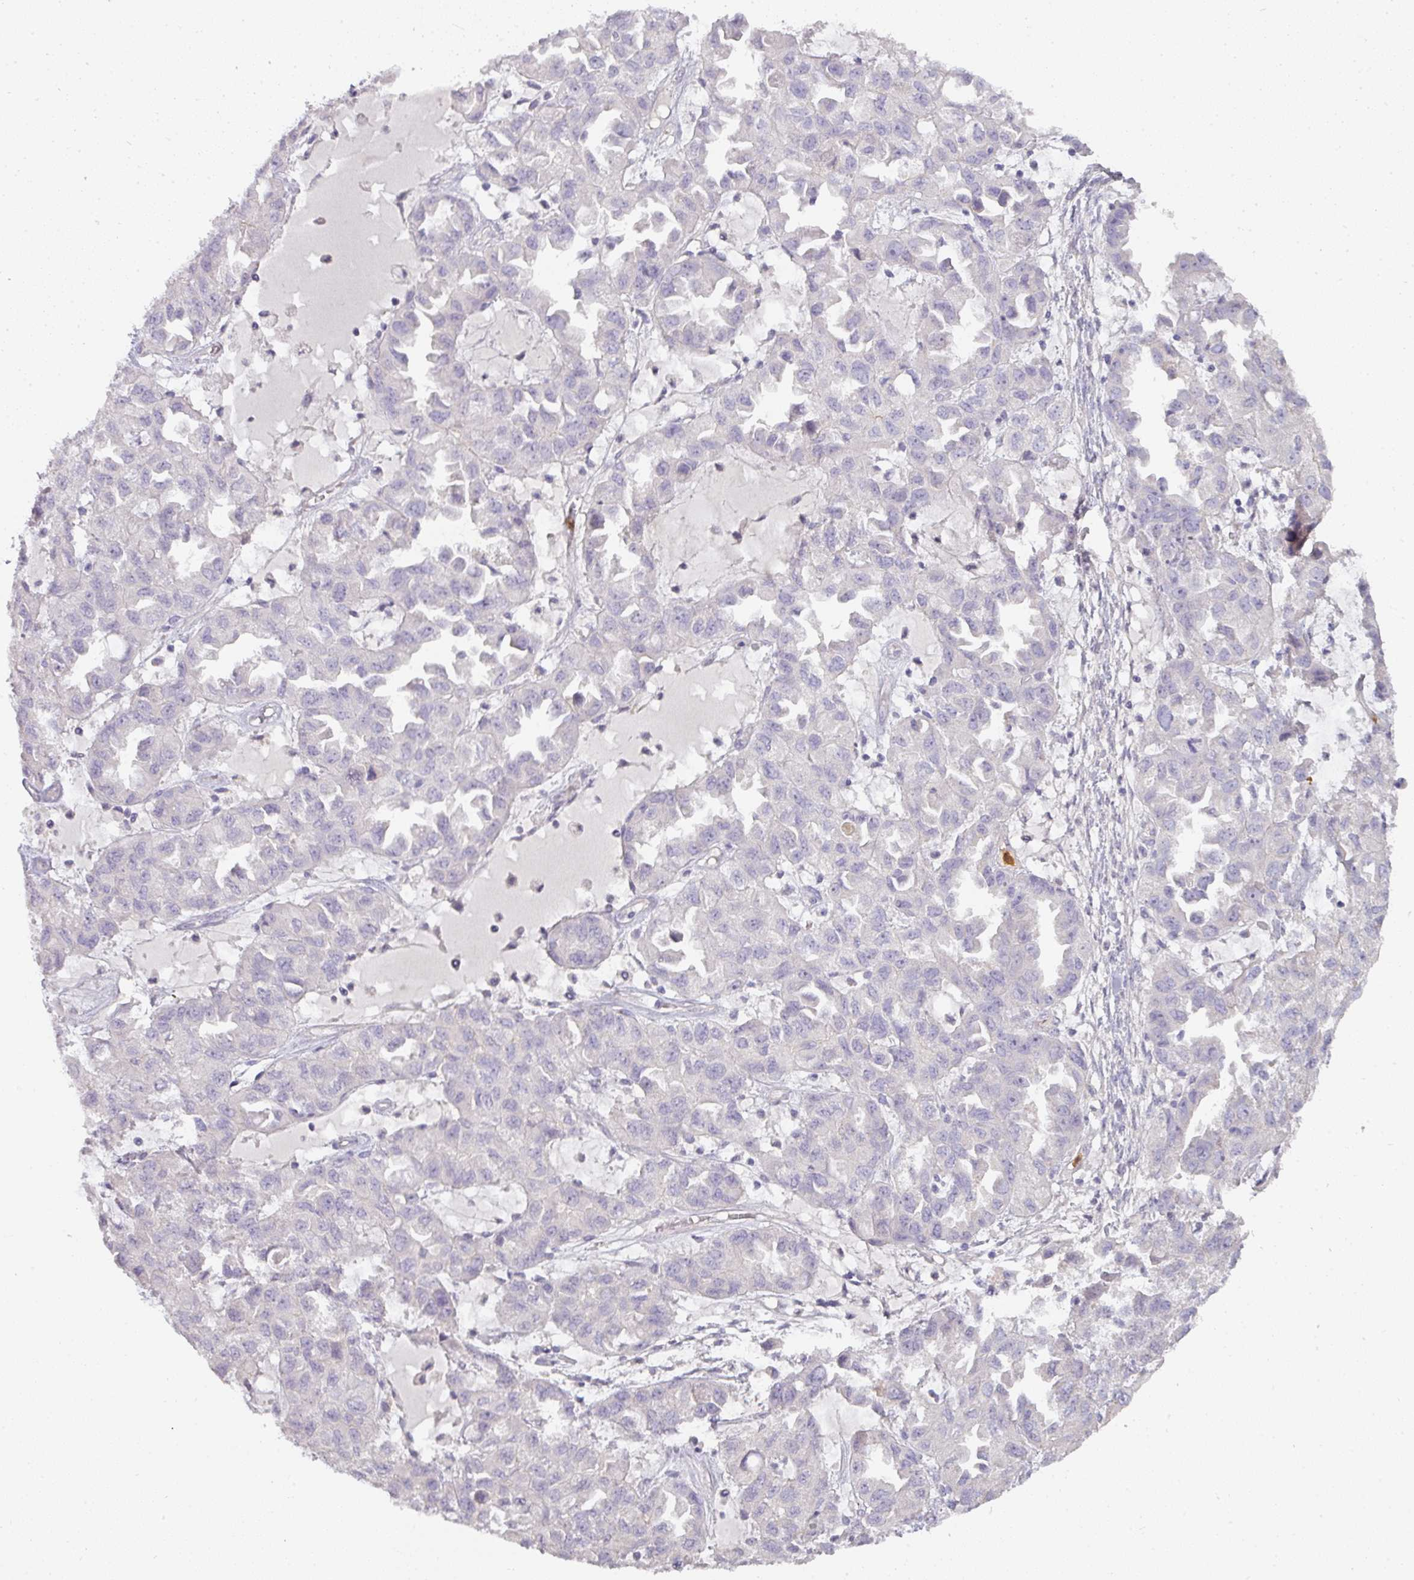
{"staining": {"intensity": "negative", "quantity": "none", "location": "none"}, "tissue": "ovarian cancer", "cell_type": "Tumor cells", "image_type": "cancer", "snomed": [{"axis": "morphology", "description": "Cystadenocarcinoma, serous, NOS"}, {"axis": "topography", "description": "Ovary"}], "caption": "A micrograph of human ovarian cancer (serous cystadenocarcinoma) is negative for staining in tumor cells.", "gene": "HHEX", "patient": {"sex": "female", "age": 84}}